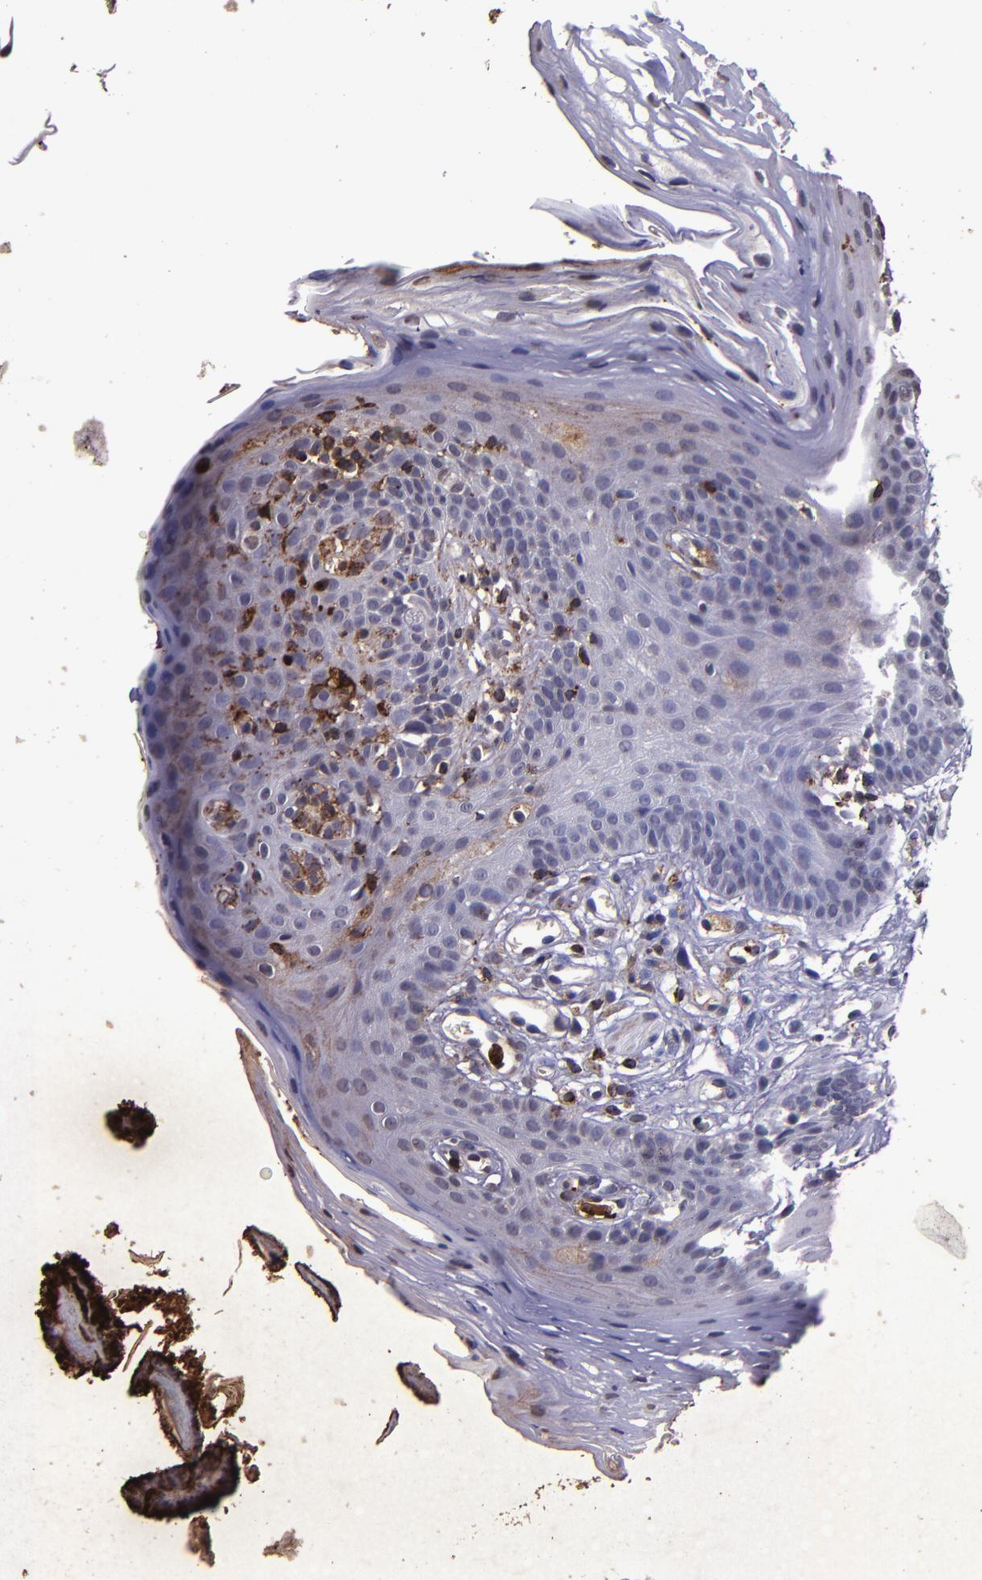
{"staining": {"intensity": "weak", "quantity": "<25%", "location": "cytoplasmic/membranous"}, "tissue": "oral mucosa", "cell_type": "Squamous epithelial cells", "image_type": "normal", "snomed": [{"axis": "morphology", "description": "Normal tissue, NOS"}, {"axis": "topography", "description": "Oral tissue"}], "caption": "Squamous epithelial cells show no significant staining in benign oral mucosa. (DAB immunohistochemistry (IHC) visualized using brightfield microscopy, high magnification).", "gene": "SLC2A3", "patient": {"sex": "male", "age": 62}}